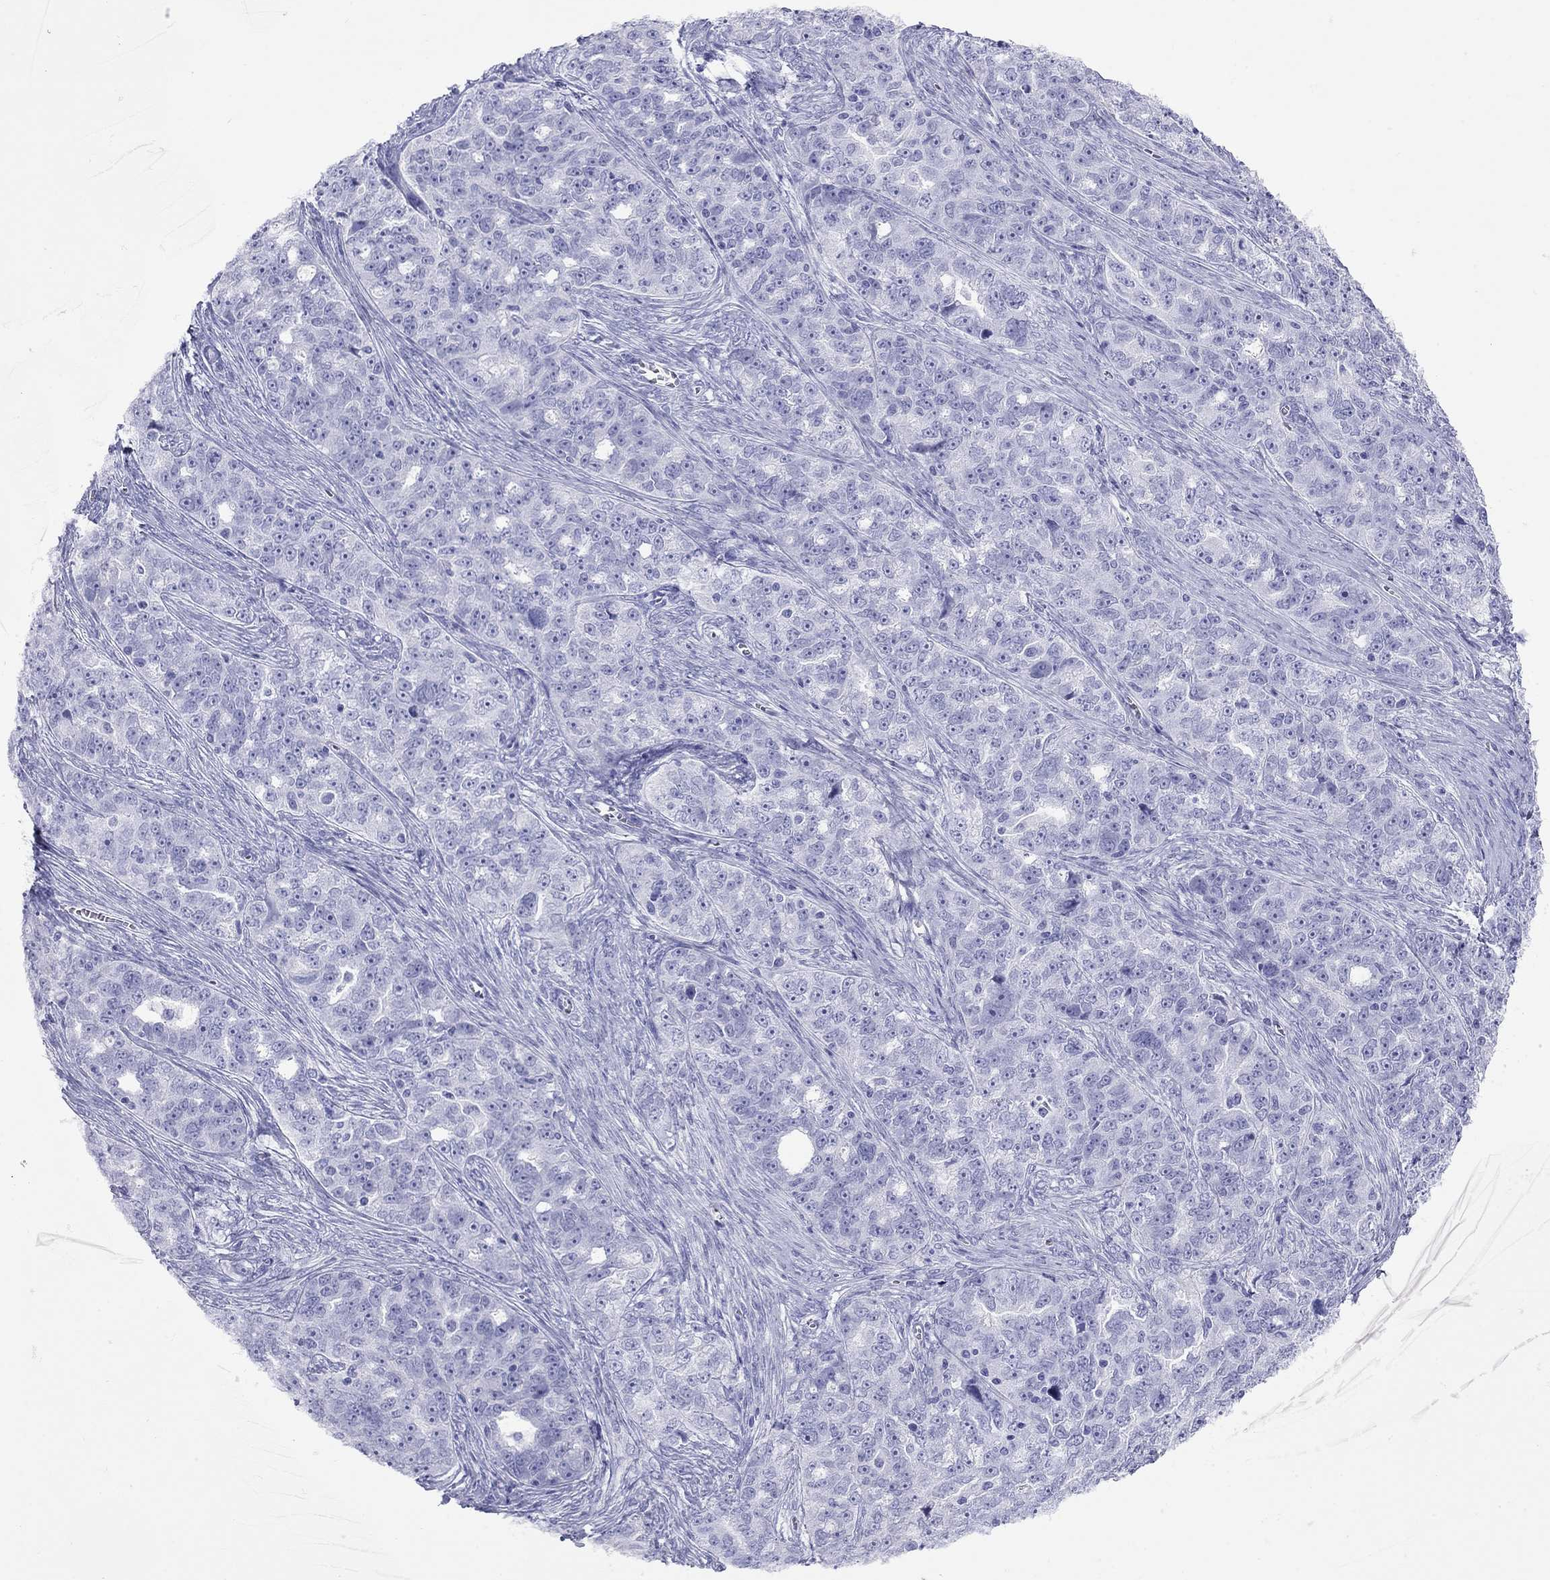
{"staining": {"intensity": "negative", "quantity": "none", "location": "none"}, "tissue": "ovarian cancer", "cell_type": "Tumor cells", "image_type": "cancer", "snomed": [{"axis": "morphology", "description": "Cystadenocarcinoma, serous, NOS"}, {"axis": "topography", "description": "Ovary"}], "caption": "High magnification brightfield microscopy of ovarian cancer (serous cystadenocarcinoma) stained with DAB (brown) and counterstained with hematoxylin (blue): tumor cells show no significant staining.", "gene": "GRIA2", "patient": {"sex": "female", "age": 51}}